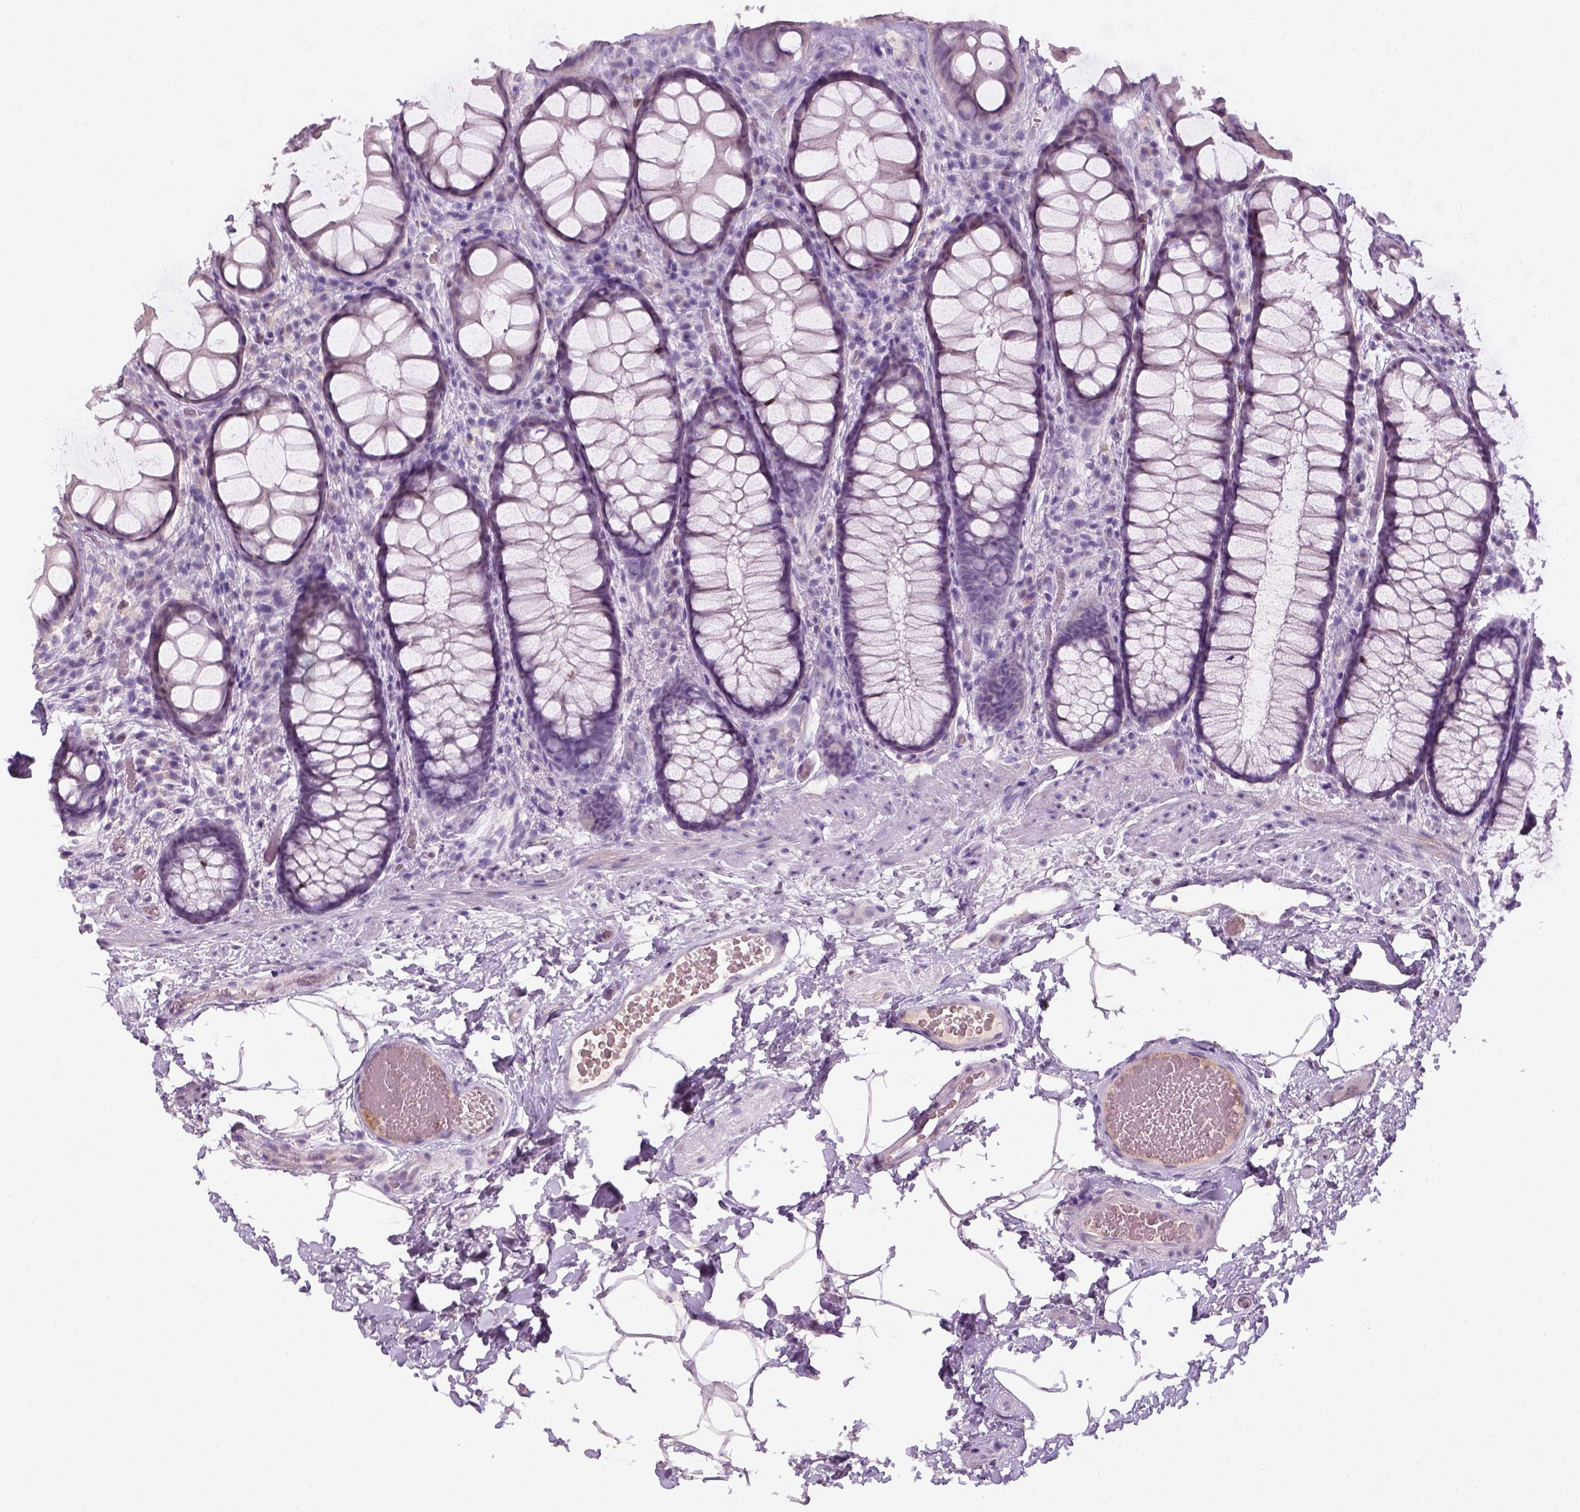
{"staining": {"intensity": "negative", "quantity": "none", "location": "none"}, "tissue": "rectum", "cell_type": "Glandular cells", "image_type": "normal", "snomed": [{"axis": "morphology", "description": "Normal tissue, NOS"}, {"axis": "topography", "description": "Rectum"}], "caption": "IHC of benign rectum shows no positivity in glandular cells. (IHC, brightfield microscopy, high magnification).", "gene": "GFI1B", "patient": {"sex": "female", "age": 62}}